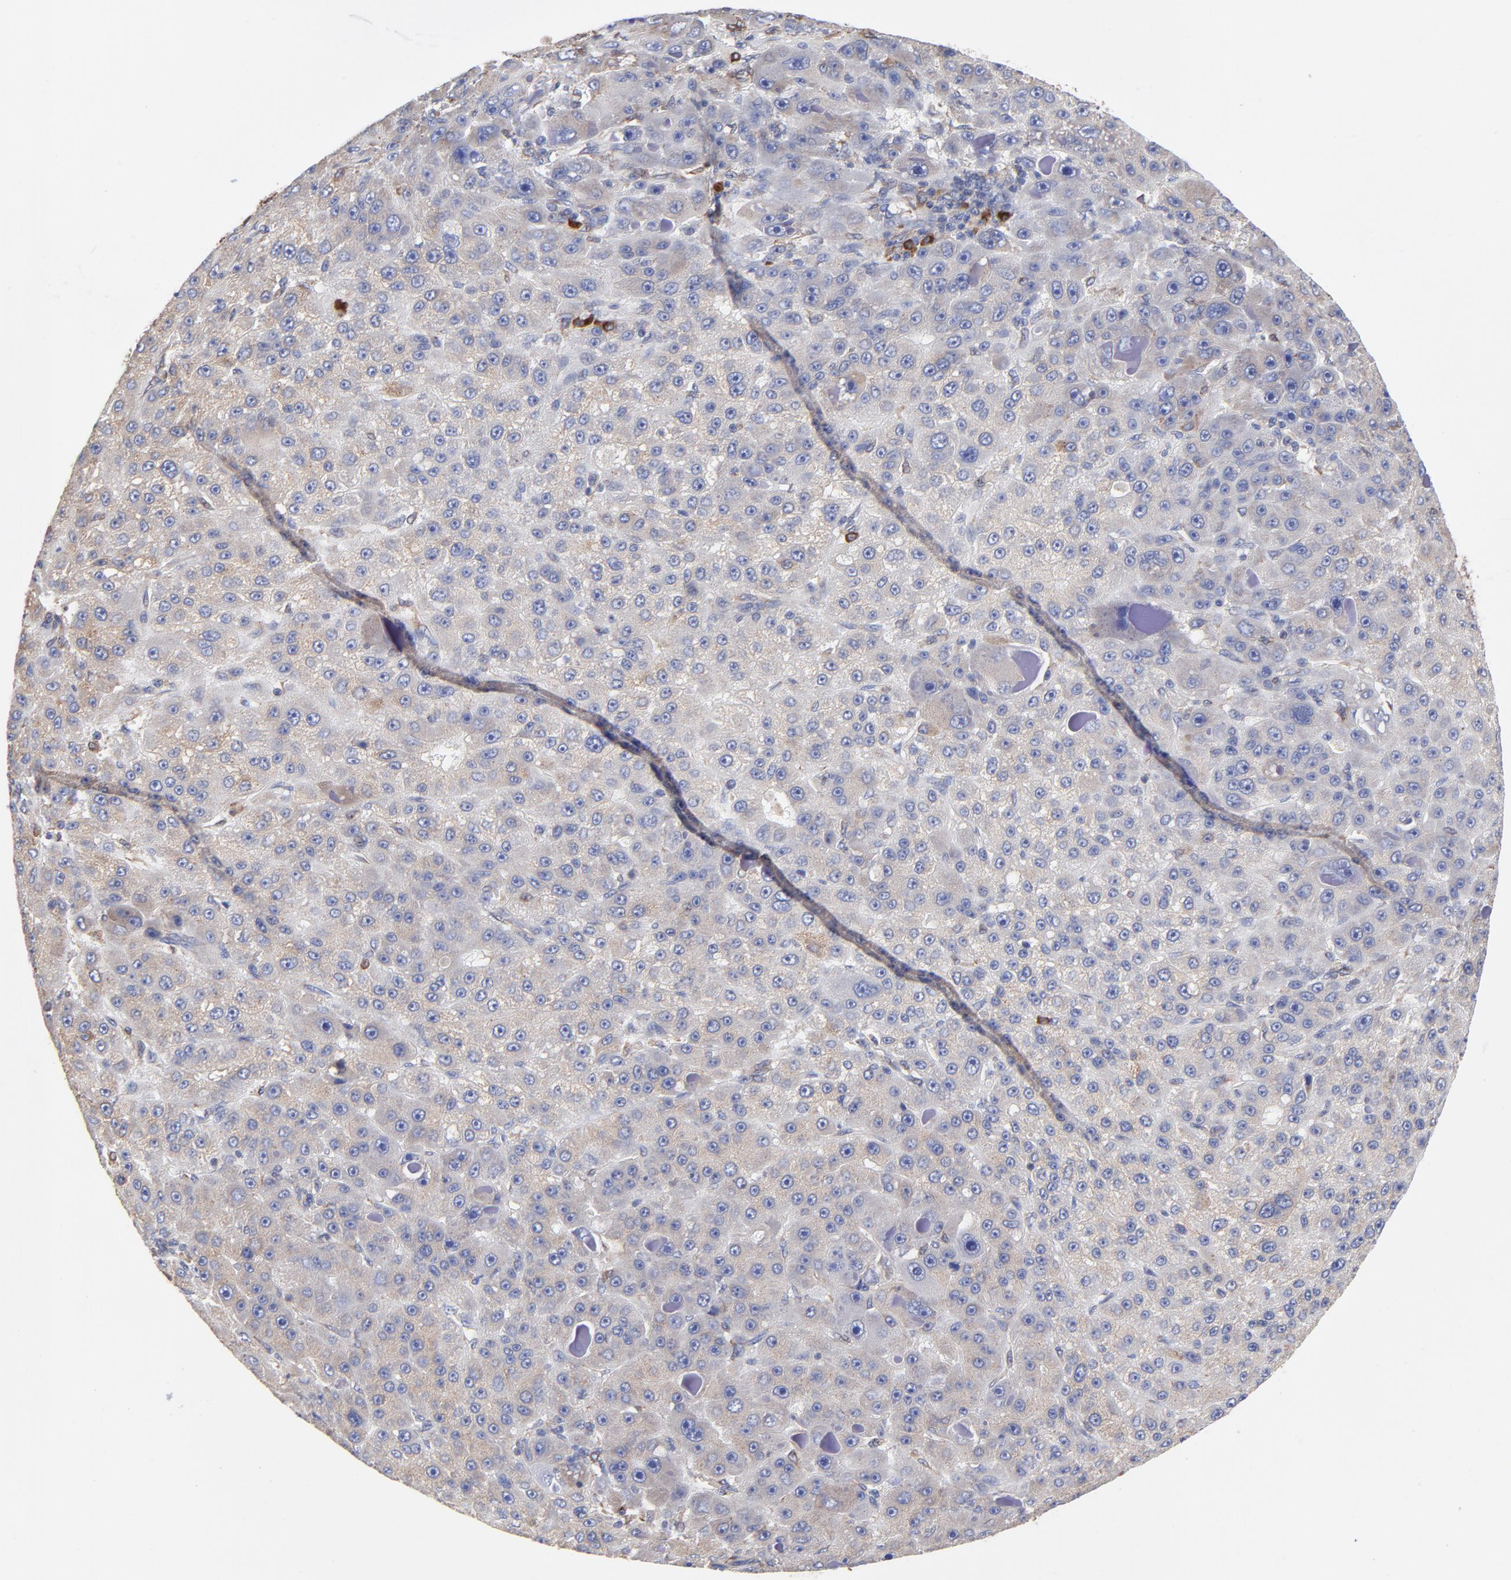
{"staining": {"intensity": "weak", "quantity": ">75%", "location": "cytoplasmic/membranous"}, "tissue": "liver cancer", "cell_type": "Tumor cells", "image_type": "cancer", "snomed": [{"axis": "morphology", "description": "Carcinoma, Hepatocellular, NOS"}, {"axis": "topography", "description": "Liver"}], "caption": "Liver hepatocellular carcinoma was stained to show a protein in brown. There is low levels of weak cytoplasmic/membranous expression in about >75% of tumor cells.", "gene": "LMAN1", "patient": {"sex": "male", "age": 76}}